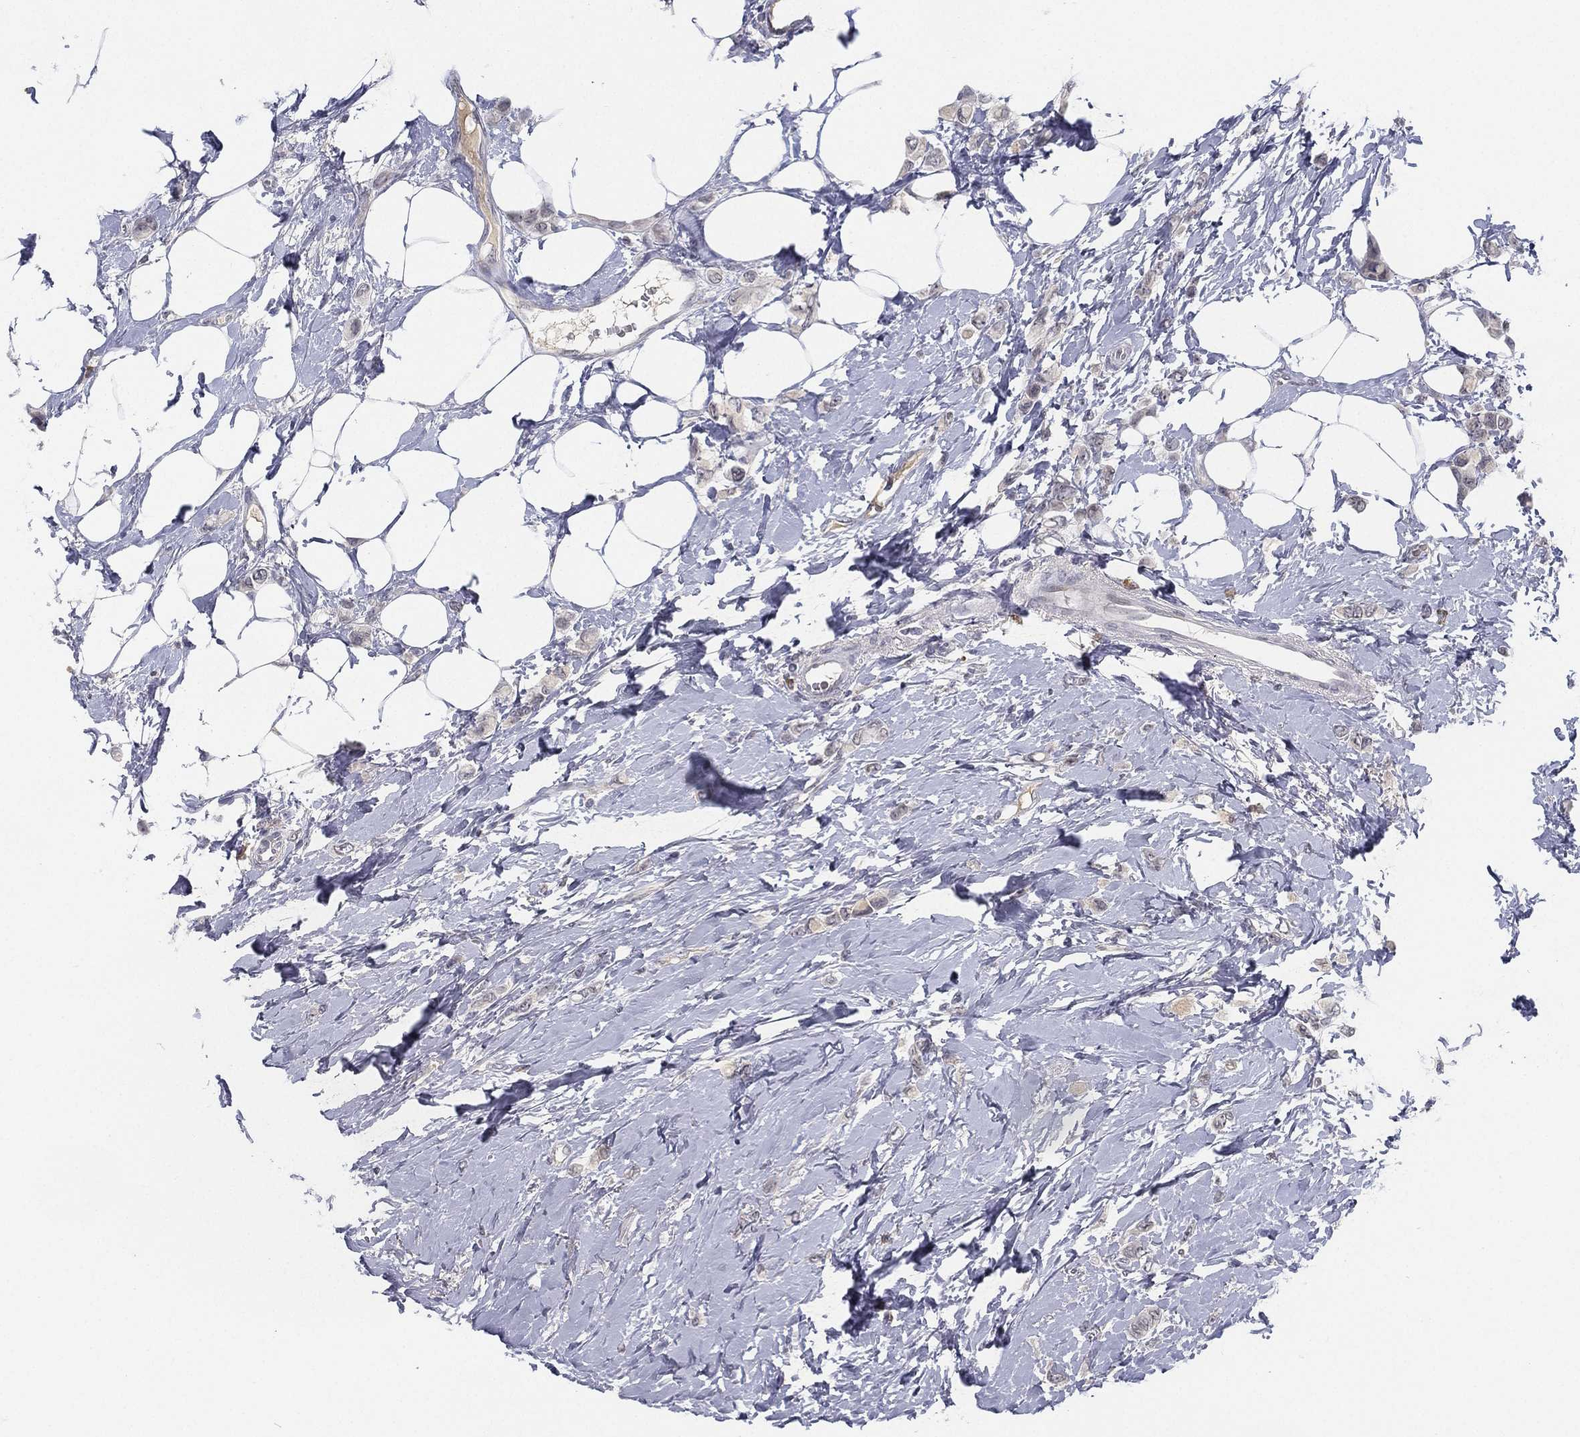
{"staining": {"intensity": "negative", "quantity": "none", "location": "none"}, "tissue": "breast cancer", "cell_type": "Tumor cells", "image_type": "cancer", "snomed": [{"axis": "morphology", "description": "Lobular carcinoma"}, {"axis": "topography", "description": "Breast"}], "caption": "This is an IHC image of breast cancer. There is no positivity in tumor cells.", "gene": "MS4A8", "patient": {"sex": "female", "age": 66}}